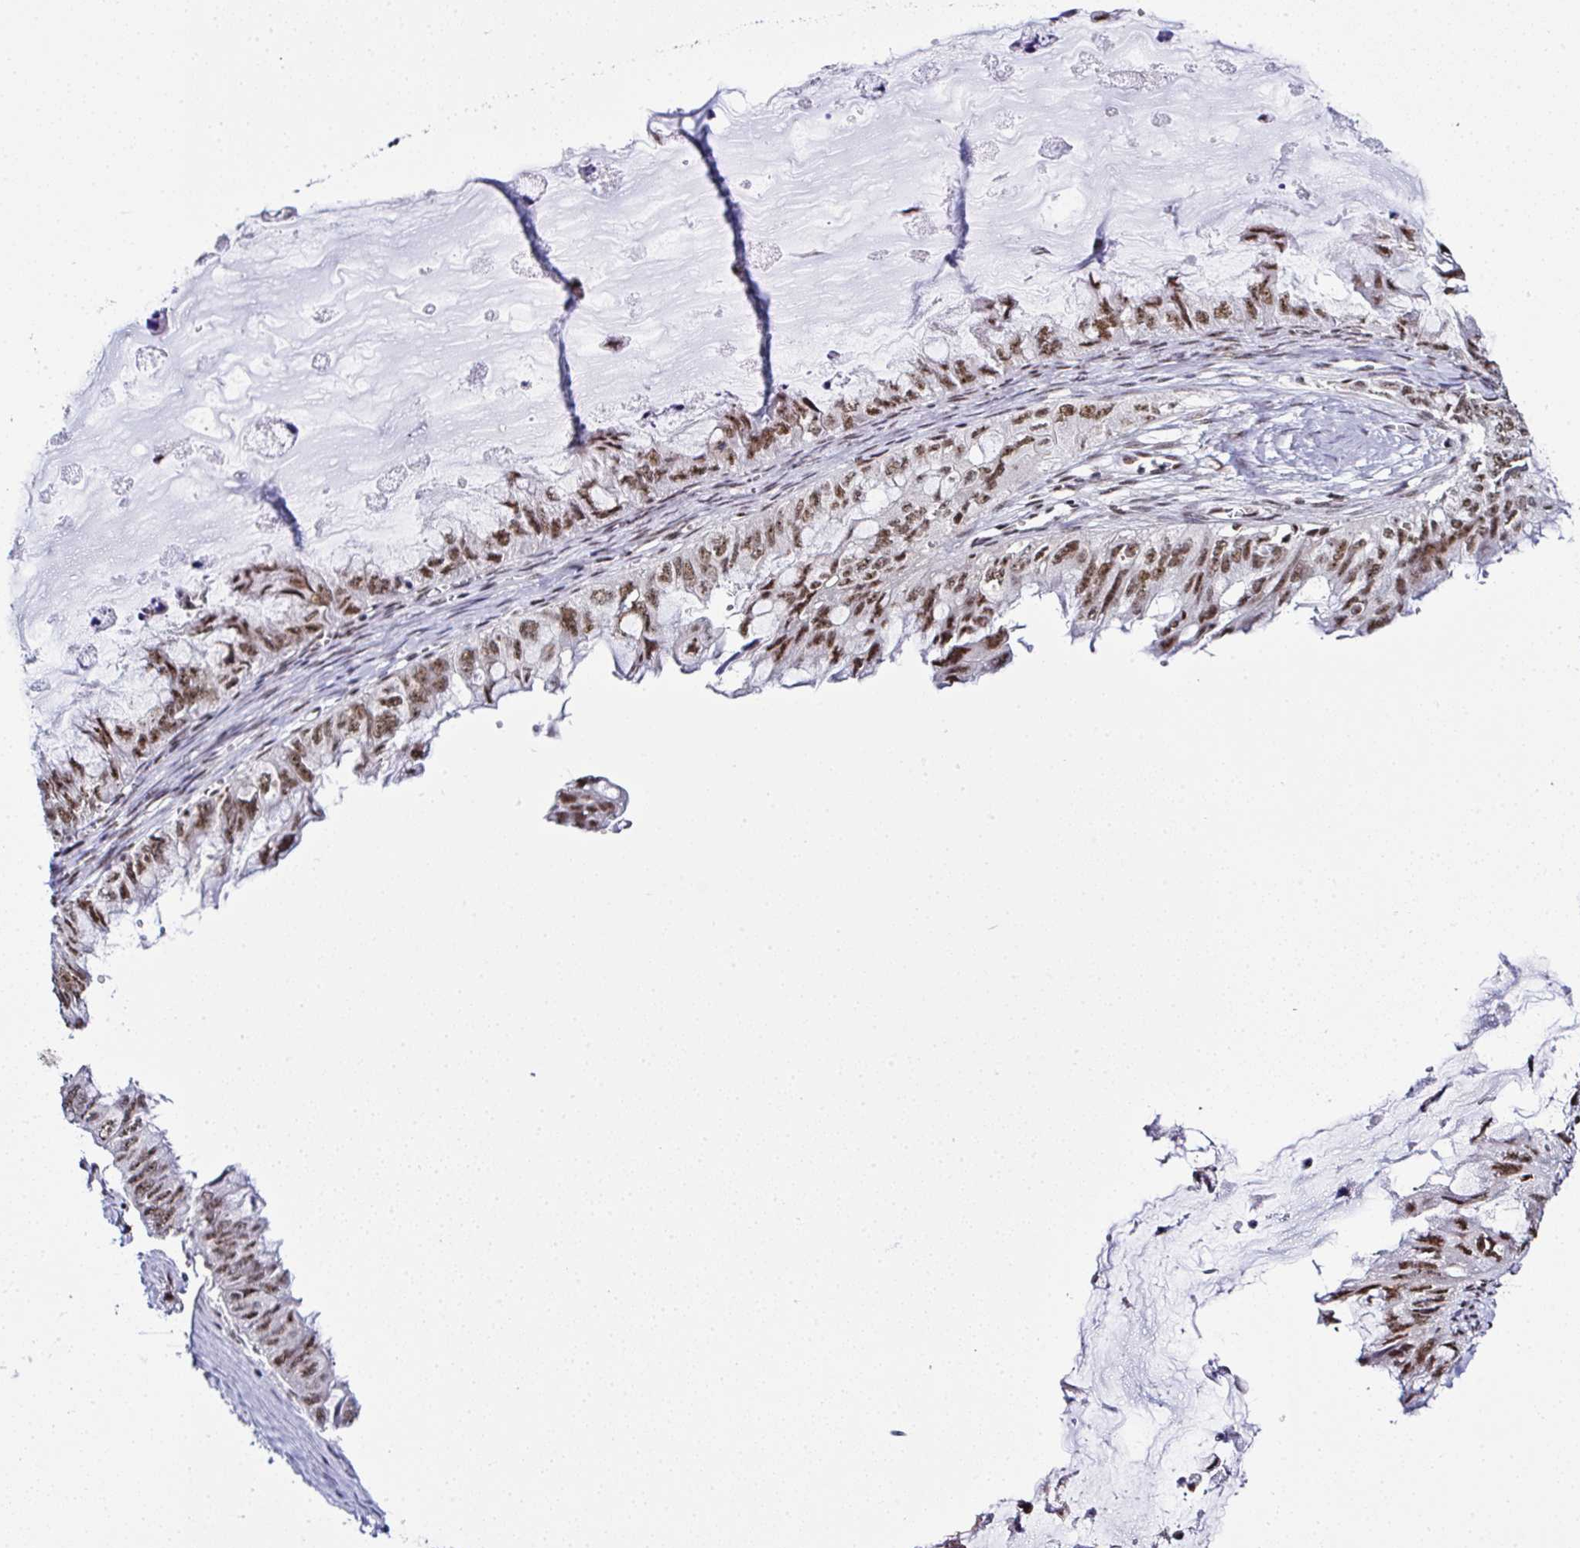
{"staining": {"intensity": "moderate", "quantity": ">75%", "location": "nuclear"}, "tissue": "ovarian cancer", "cell_type": "Tumor cells", "image_type": "cancer", "snomed": [{"axis": "morphology", "description": "Cystadenocarcinoma, mucinous, NOS"}, {"axis": "topography", "description": "Ovary"}], "caption": "A medium amount of moderate nuclear staining is seen in approximately >75% of tumor cells in mucinous cystadenocarcinoma (ovarian) tissue.", "gene": "PTPN2", "patient": {"sex": "female", "age": 72}}